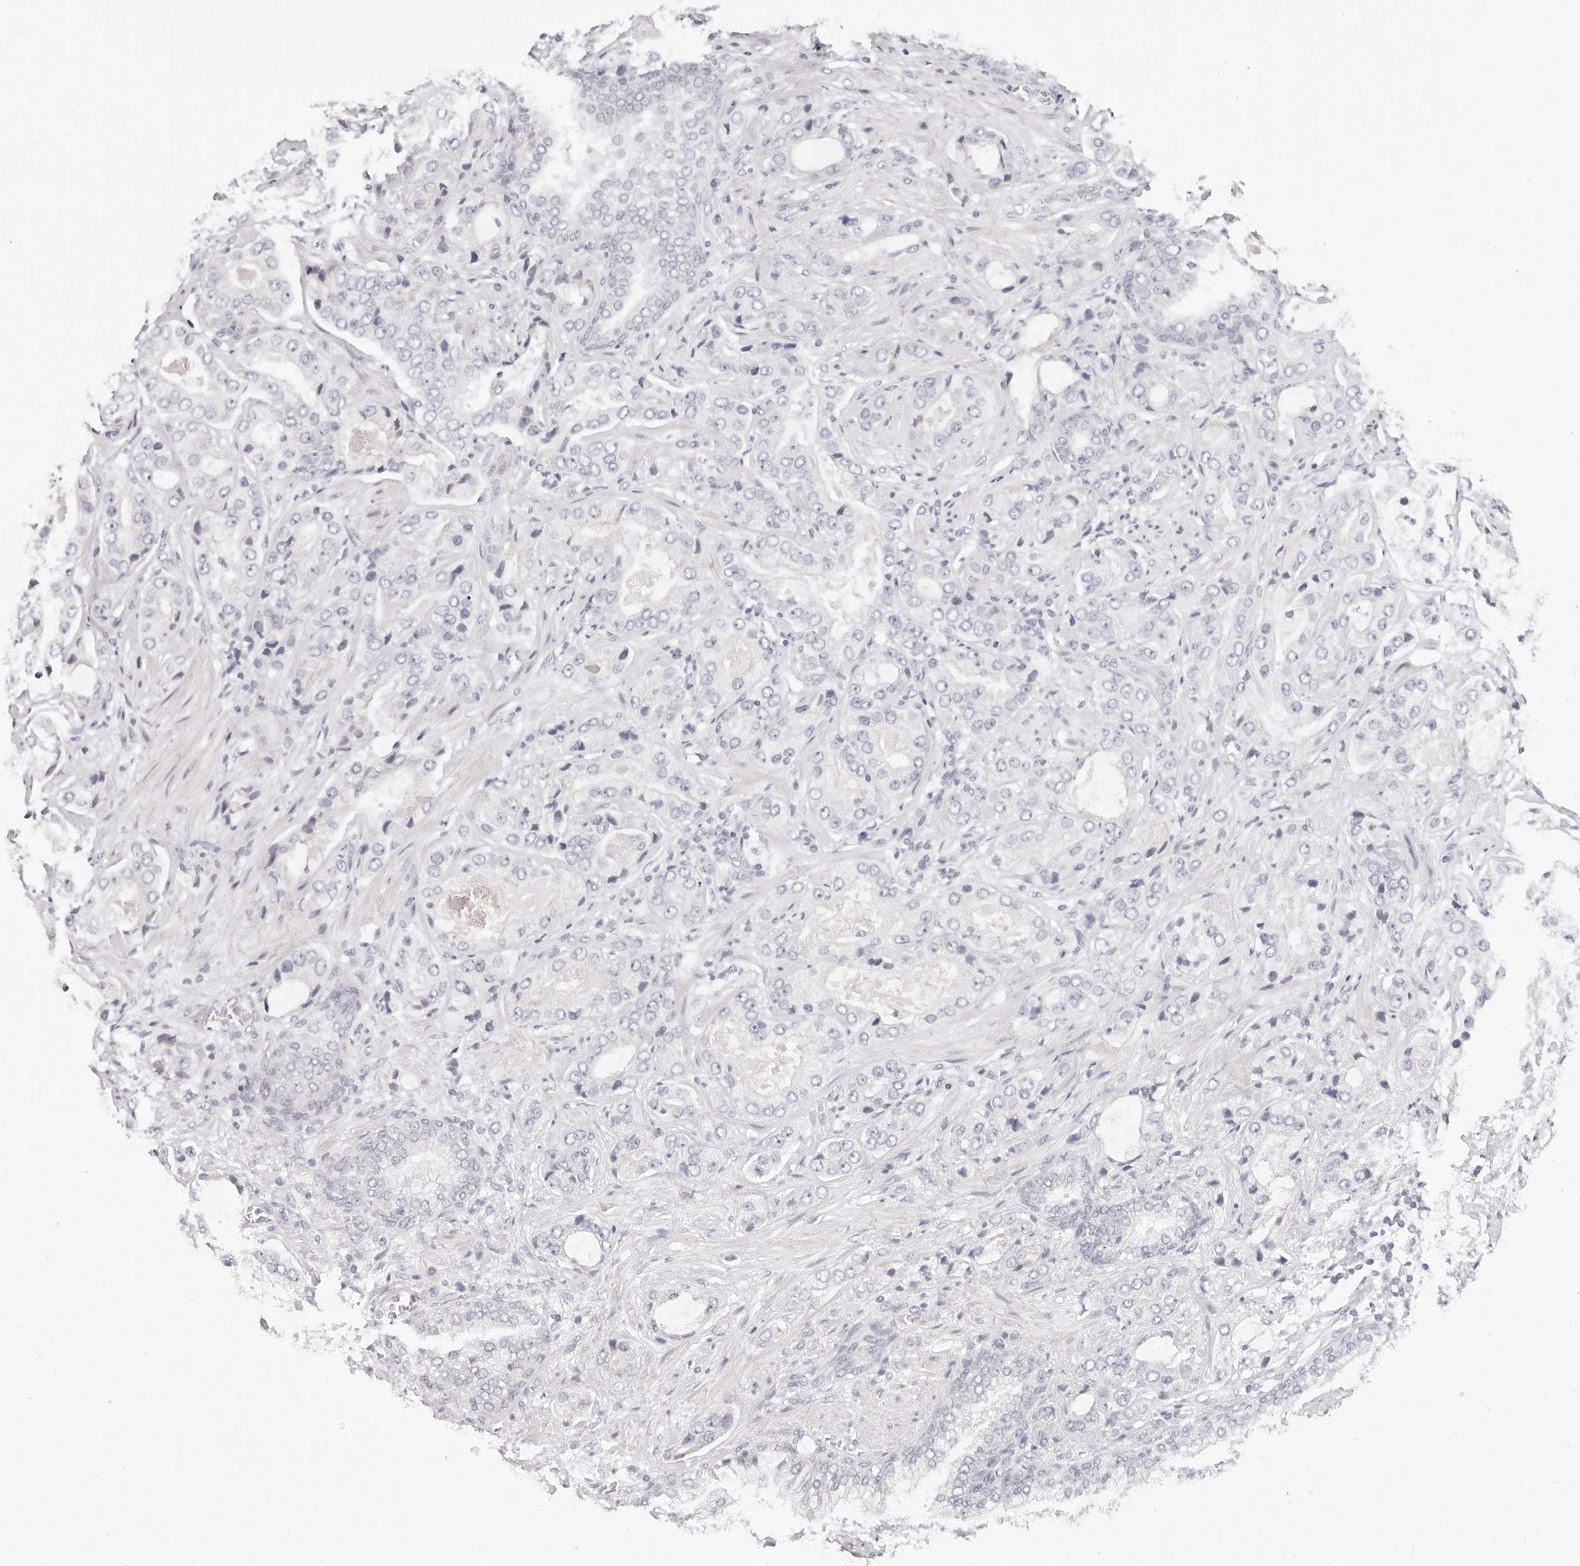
{"staining": {"intensity": "negative", "quantity": "none", "location": "none"}, "tissue": "prostate cancer", "cell_type": "Tumor cells", "image_type": "cancer", "snomed": [{"axis": "morphology", "description": "Normal tissue, NOS"}, {"axis": "morphology", "description": "Adenocarcinoma, High grade"}, {"axis": "topography", "description": "Prostate"}, {"axis": "topography", "description": "Peripheral nerve tissue"}], "caption": "Histopathology image shows no protein staining in tumor cells of prostate high-grade adenocarcinoma tissue.", "gene": "ASCL1", "patient": {"sex": "male", "age": 59}}